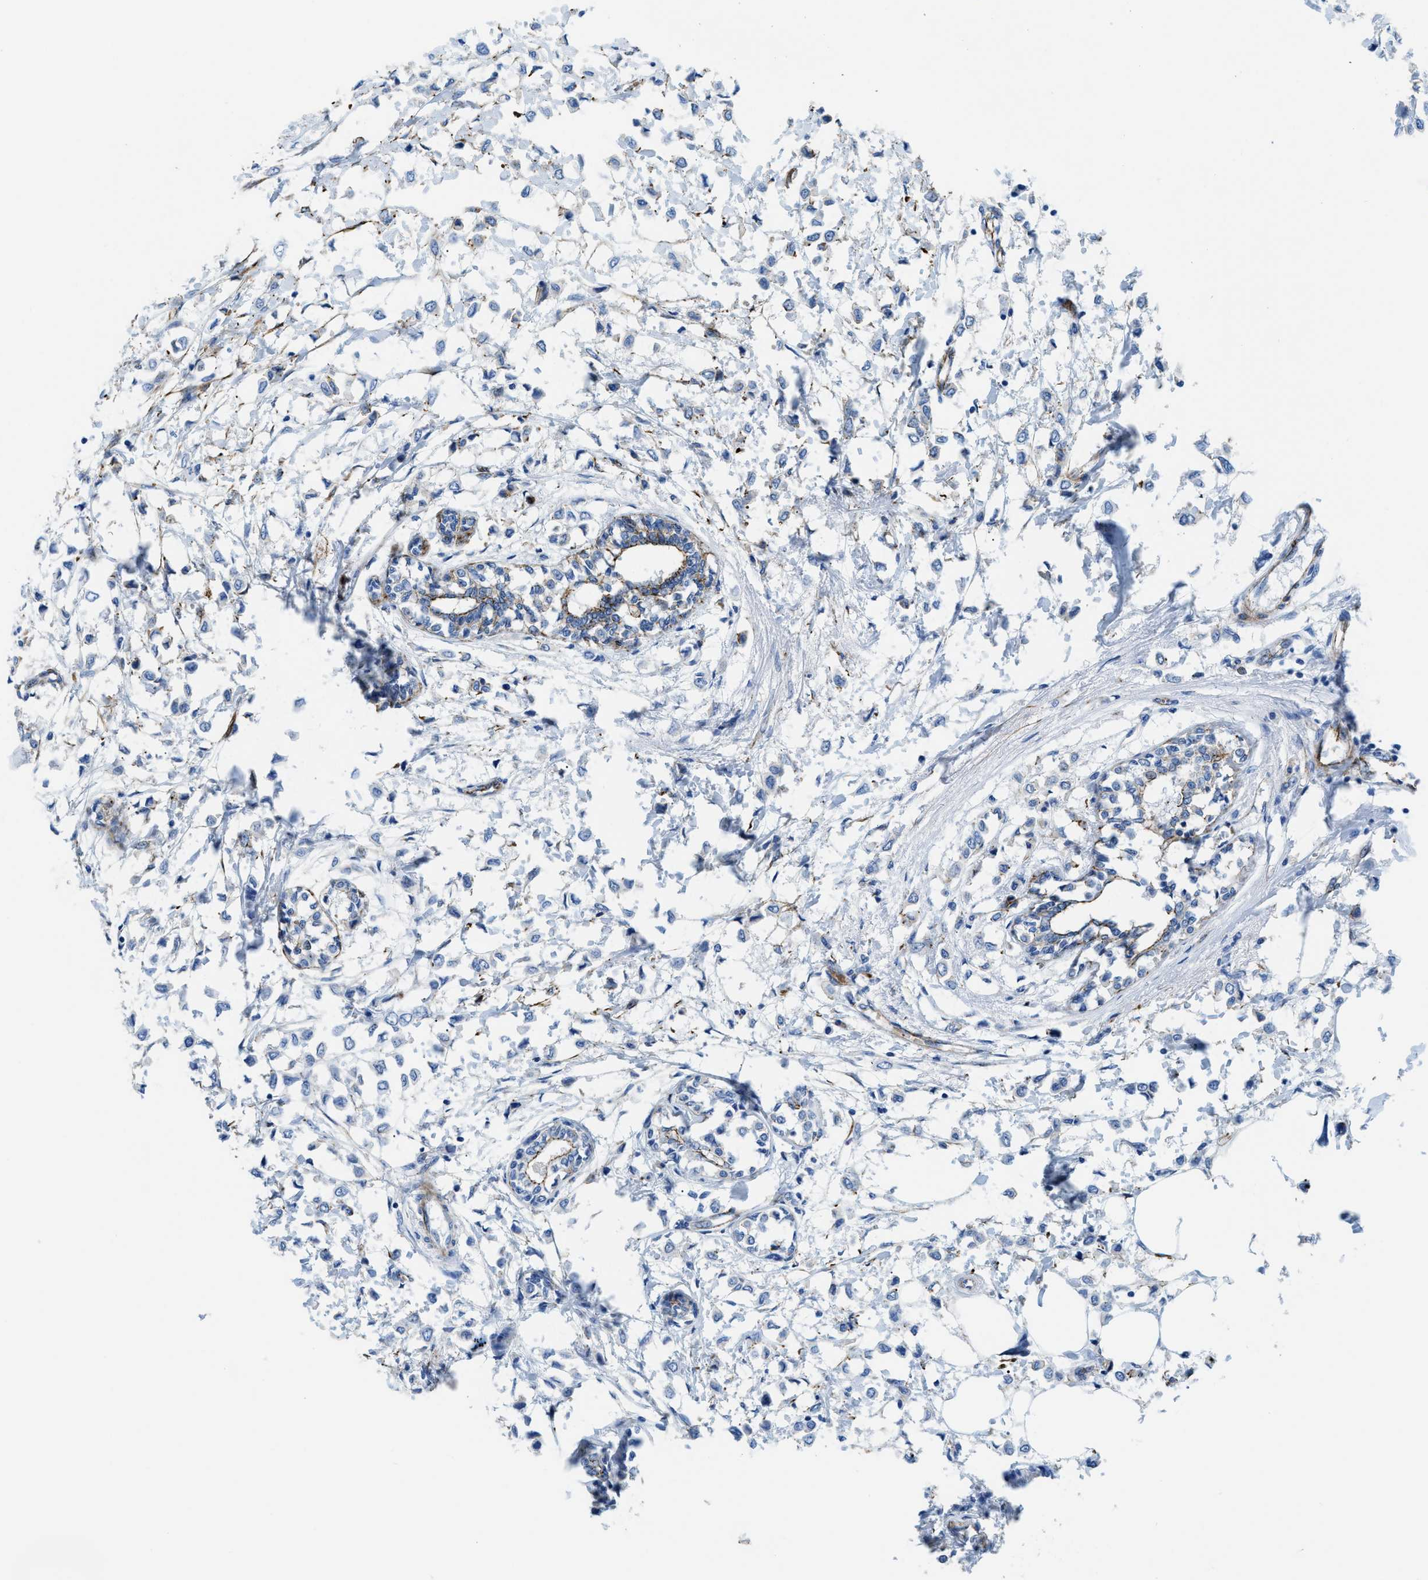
{"staining": {"intensity": "negative", "quantity": "none", "location": "none"}, "tissue": "breast cancer", "cell_type": "Tumor cells", "image_type": "cancer", "snomed": [{"axis": "morphology", "description": "Lobular carcinoma"}, {"axis": "topography", "description": "Breast"}], "caption": "This image is of lobular carcinoma (breast) stained with IHC to label a protein in brown with the nuclei are counter-stained blue. There is no expression in tumor cells.", "gene": "CUTA", "patient": {"sex": "female", "age": 51}}